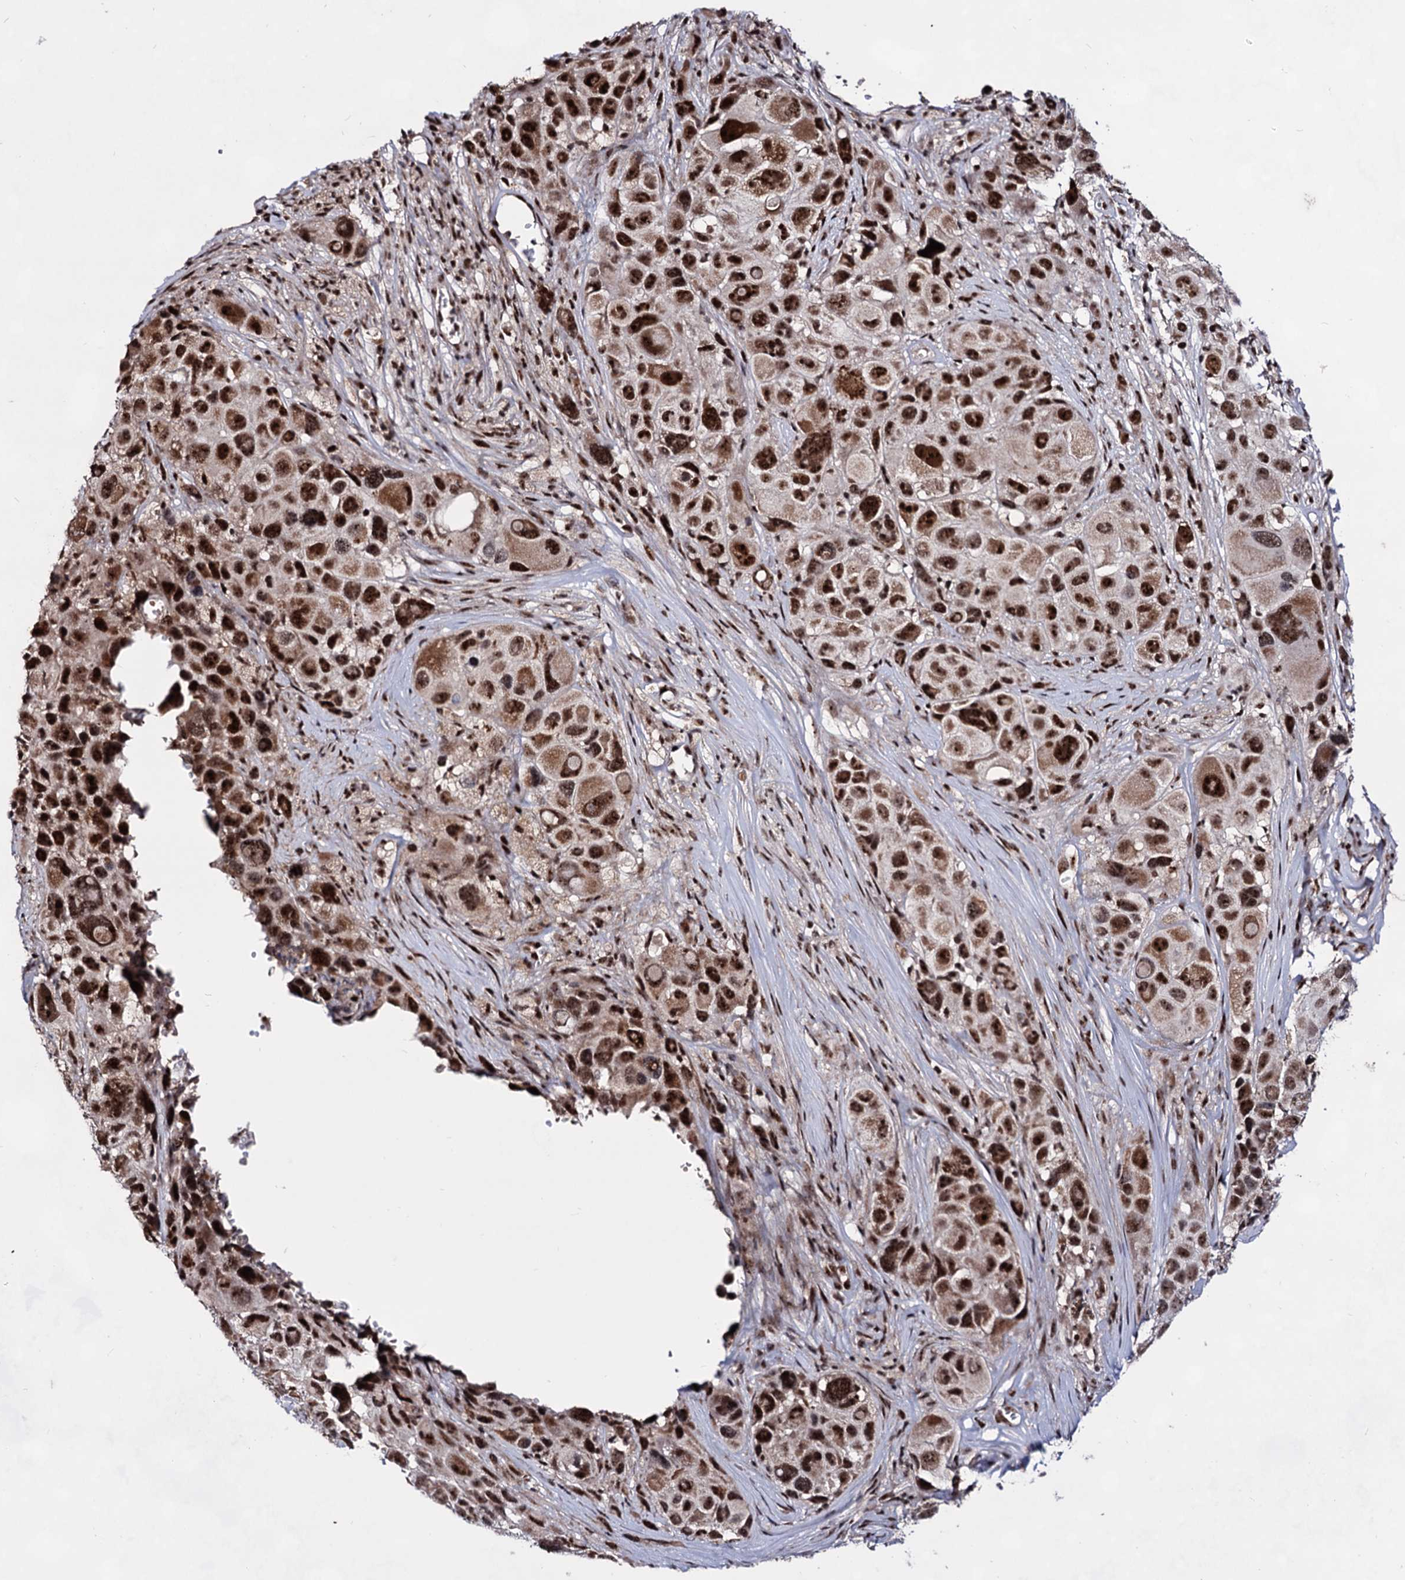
{"staining": {"intensity": "strong", "quantity": ">75%", "location": "nuclear"}, "tissue": "melanoma", "cell_type": "Tumor cells", "image_type": "cancer", "snomed": [{"axis": "morphology", "description": "Malignant melanoma, NOS"}, {"axis": "topography", "description": "Skin of trunk"}], "caption": "A high amount of strong nuclear staining is seen in about >75% of tumor cells in melanoma tissue.", "gene": "EXOSC10", "patient": {"sex": "male", "age": 71}}